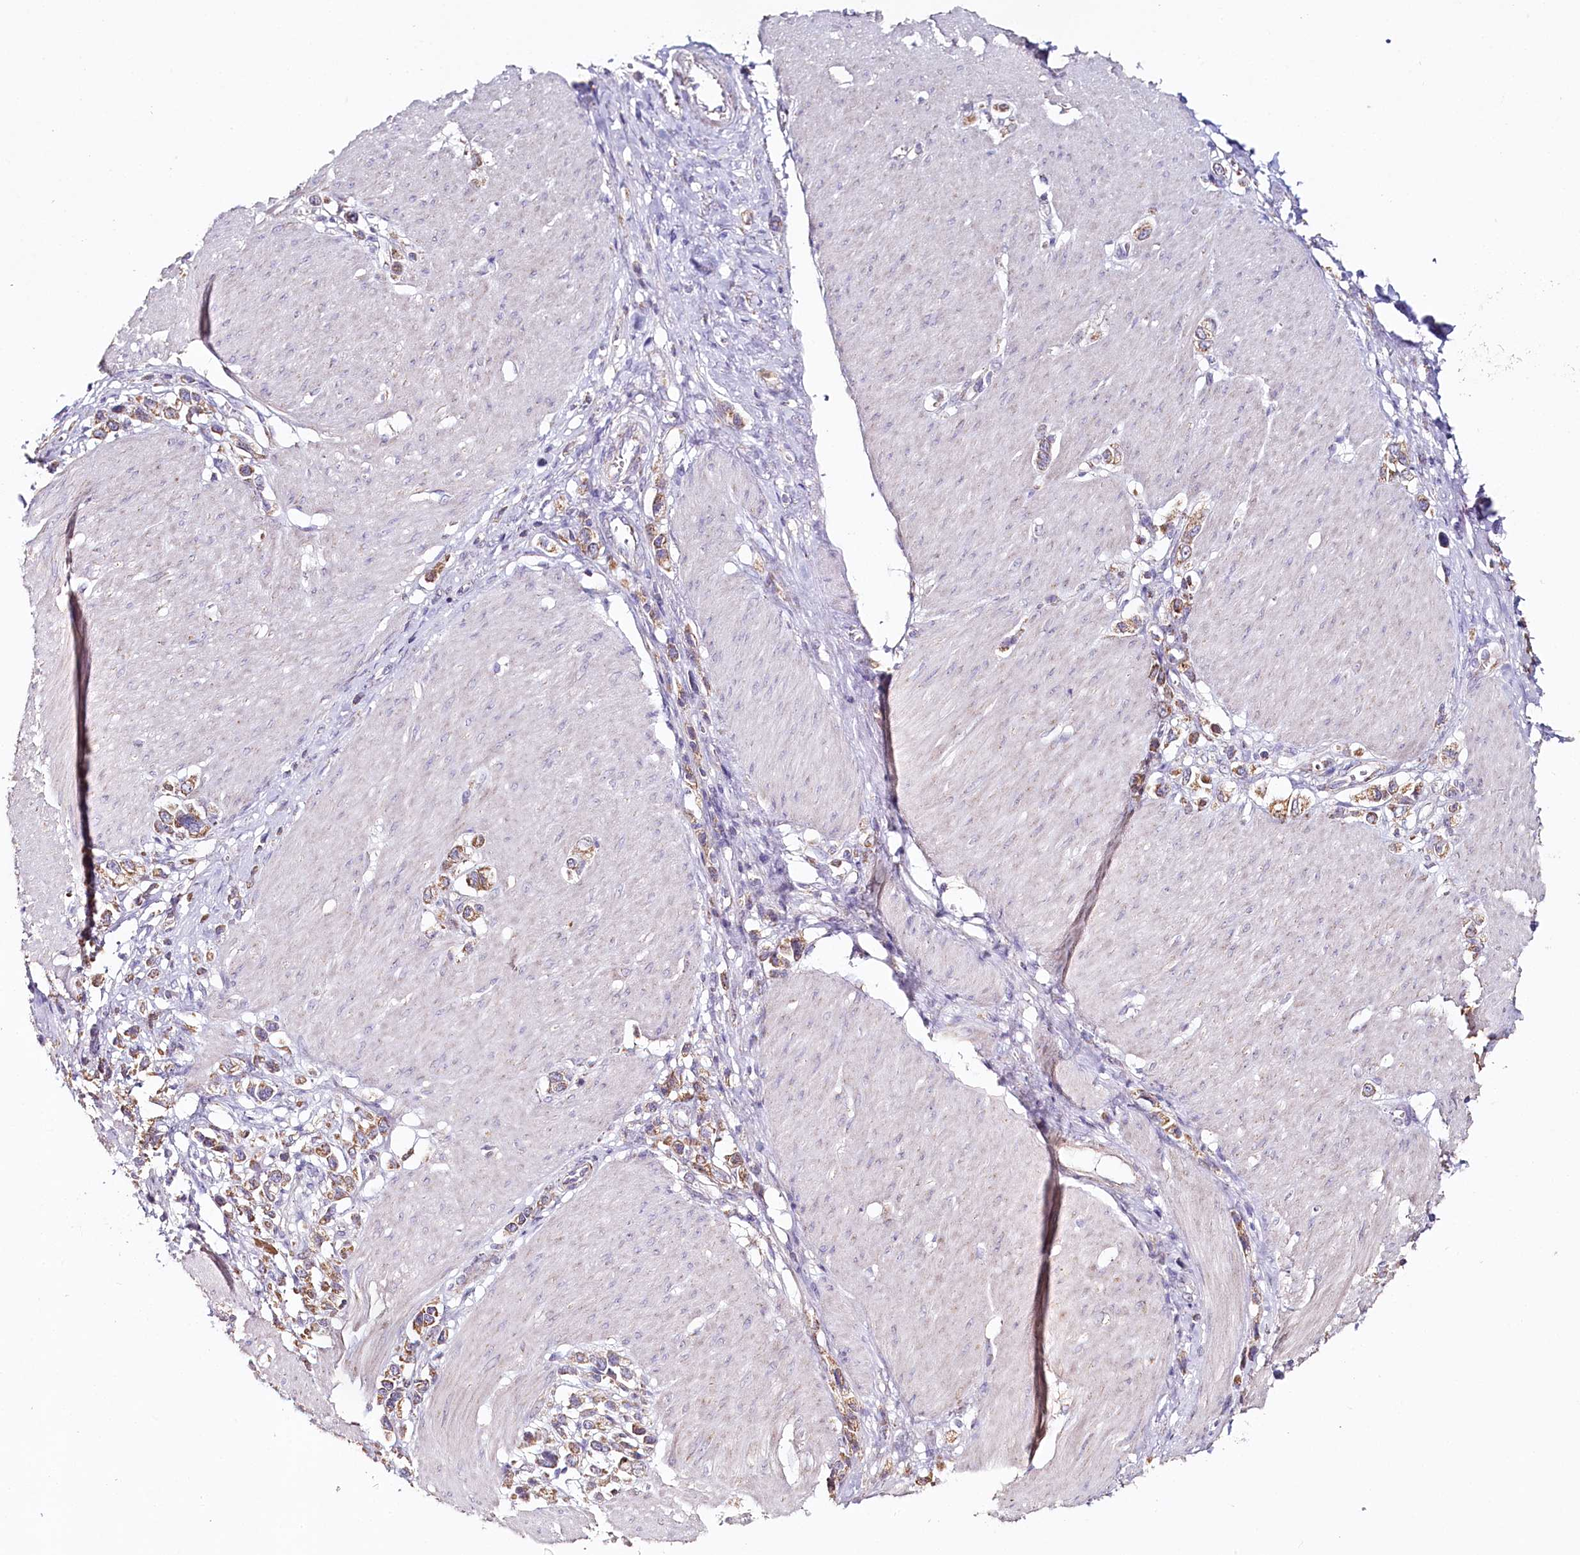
{"staining": {"intensity": "moderate", "quantity": ">75%", "location": "cytoplasmic/membranous"}, "tissue": "stomach cancer", "cell_type": "Tumor cells", "image_type": "cancer", "snomed": [{"axis": "morphology", "description": "Normal tissue, NOS"}, {"axis": "morphology", "description": "Adenocarcinoma, NOS"}, {"axis": "topography", "description": "Stomach, upper"}, {"axis": "topography", "description": "Stomach"}], "caption": "An immunohistochemistry histopathology image of neoplastic tissue is shown. Protein staining in brown labels moderate cytoplasmic/membranous positivity in adenocarcinoma (stomach) within tumor cells.", "gene": "MMP25", "patient": {"sex": "female", "age": 65}}